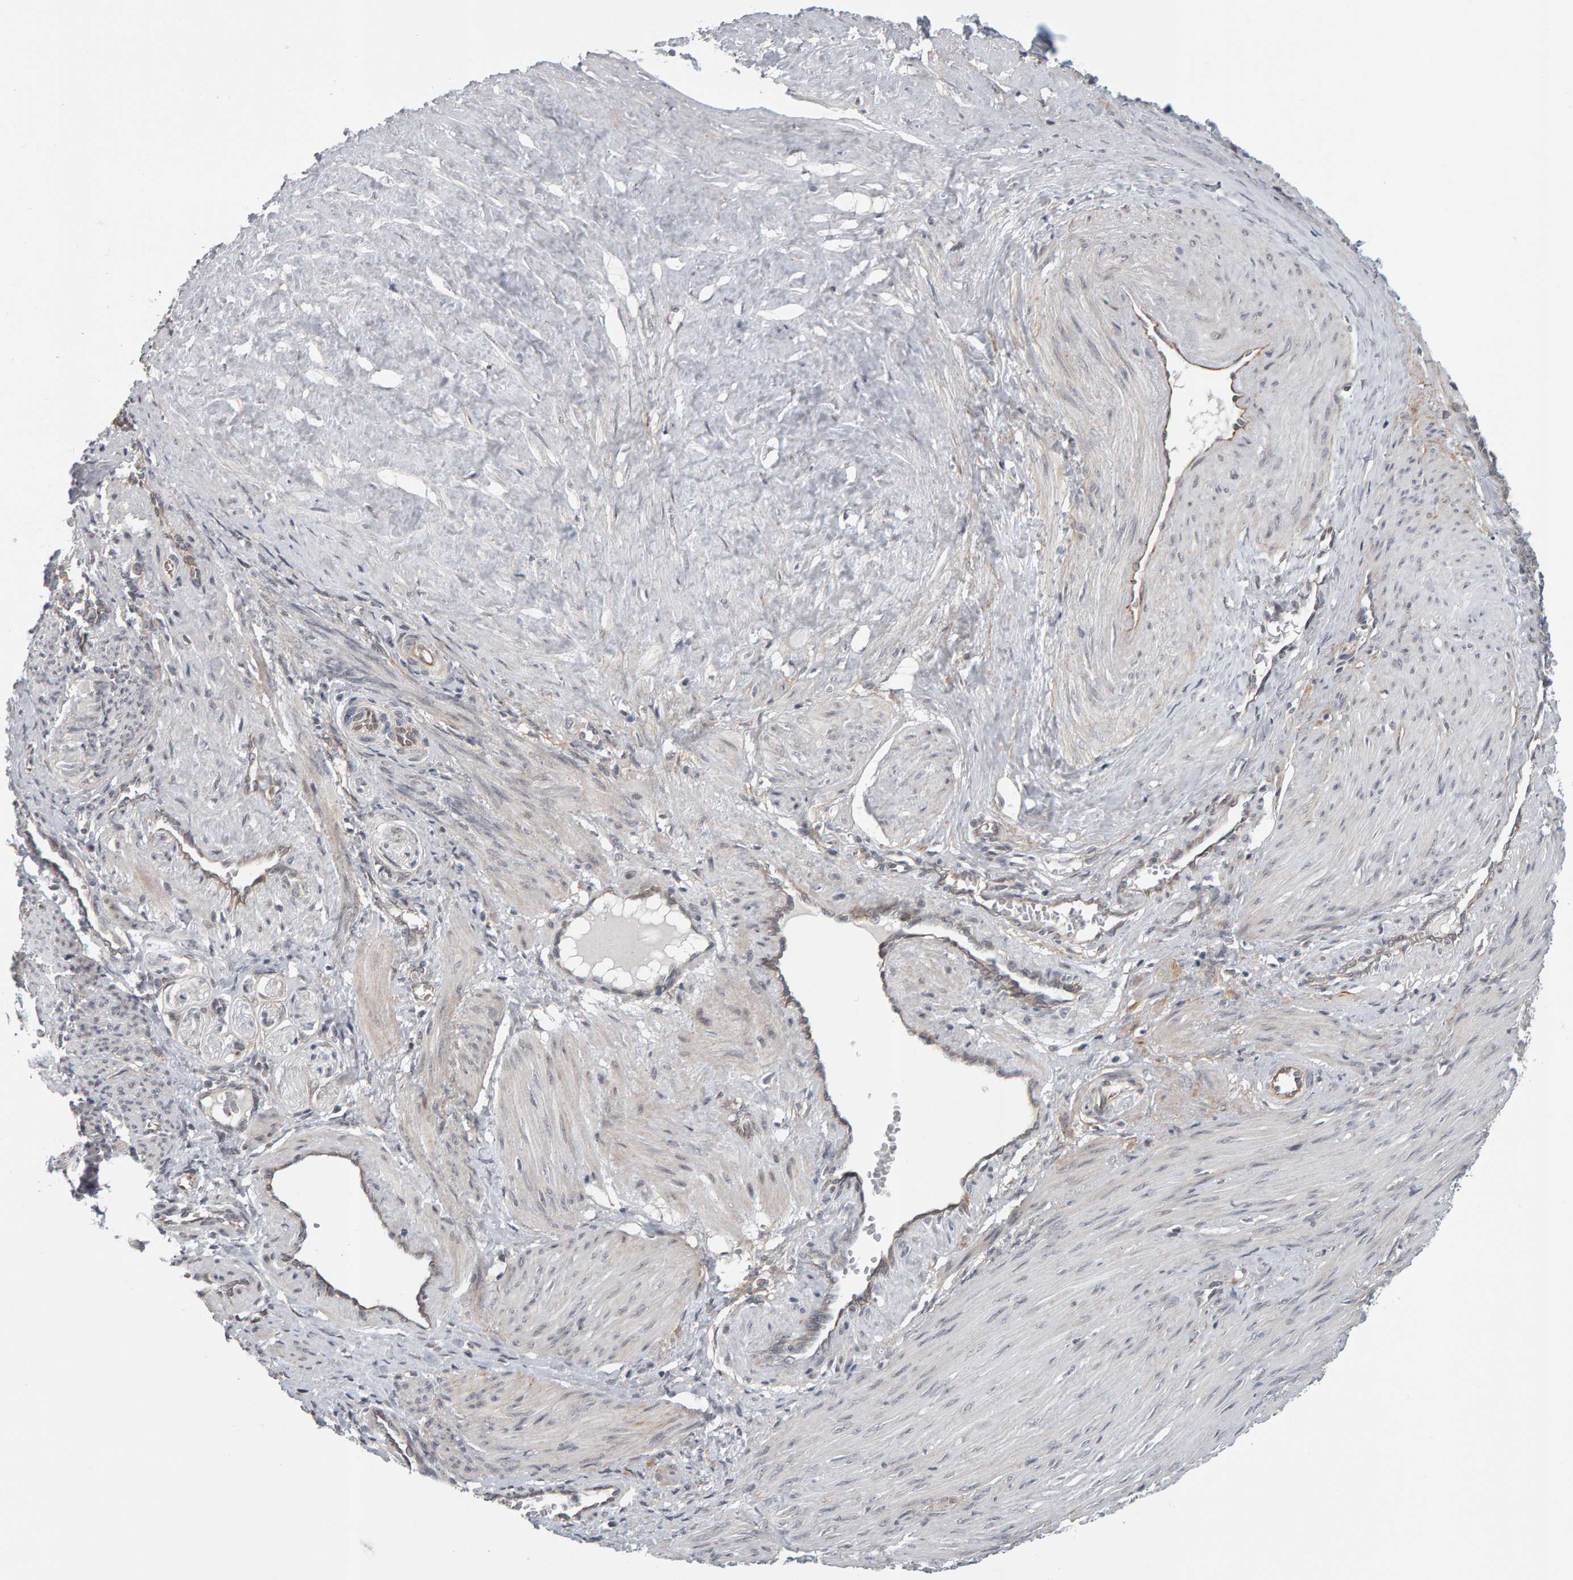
{"staining": {"intensity": "negative", "quantity": "none", "location": "none"}, "tissue": "smooth muscle", "cell_type": "Smooth muscle cells", "image_type": "normal", "snomed": [{"axis": "morphology", "description": "Normal tissue, NOS"}, {"axis": "topography", "description": "Endometrium"}], "caption": "A high-resolution micrograph shows immunohistochemistry staining of unremarkable smooth muscle, which exhibits no significant expression in smooth muscle cells.", "gene": "DAP3", "patient": {"sex": "female", "age": 33}}